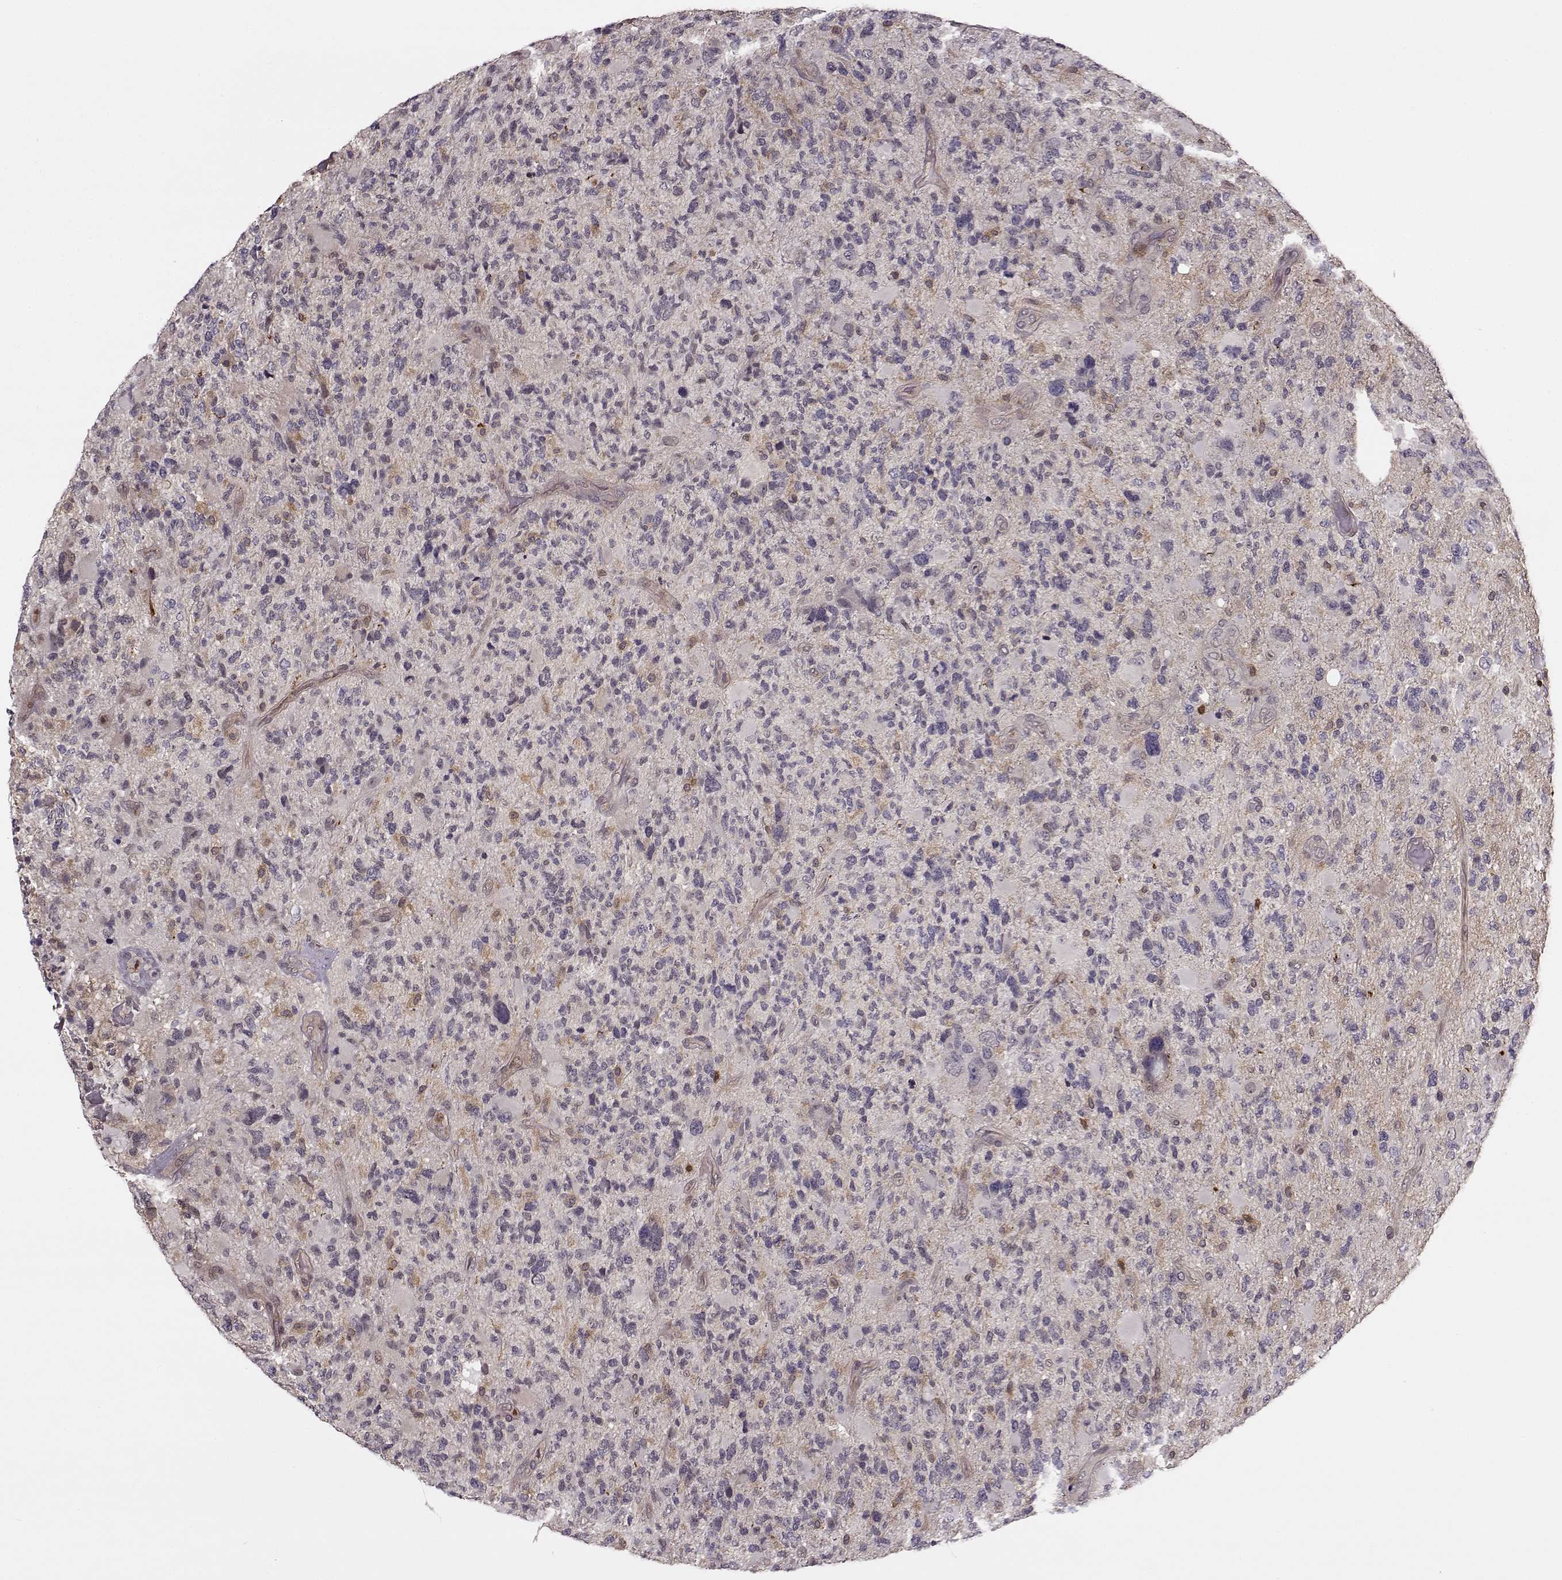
{"staining": {"intensity": "negative", "quantity": "none", "location": "none"}, "tissue": "glioma", "cell_type": "Tumor cells", "image_type": "cancer", "snomed": [{"axis": "morphology", "description": "Glioma, malignant, High grade"}, {"axis": "topography", "description": "Brain"}], "caption": "Tumor cells show no significant expression in malignant glioma (high-grade). Brightfield microscopy of immunohistochemistry stained with DAB (brown) and hematoxylin (blue), captured at high magnification.", "gene": "MFSD1", "patient": {"sex": "female", "age": 71}}